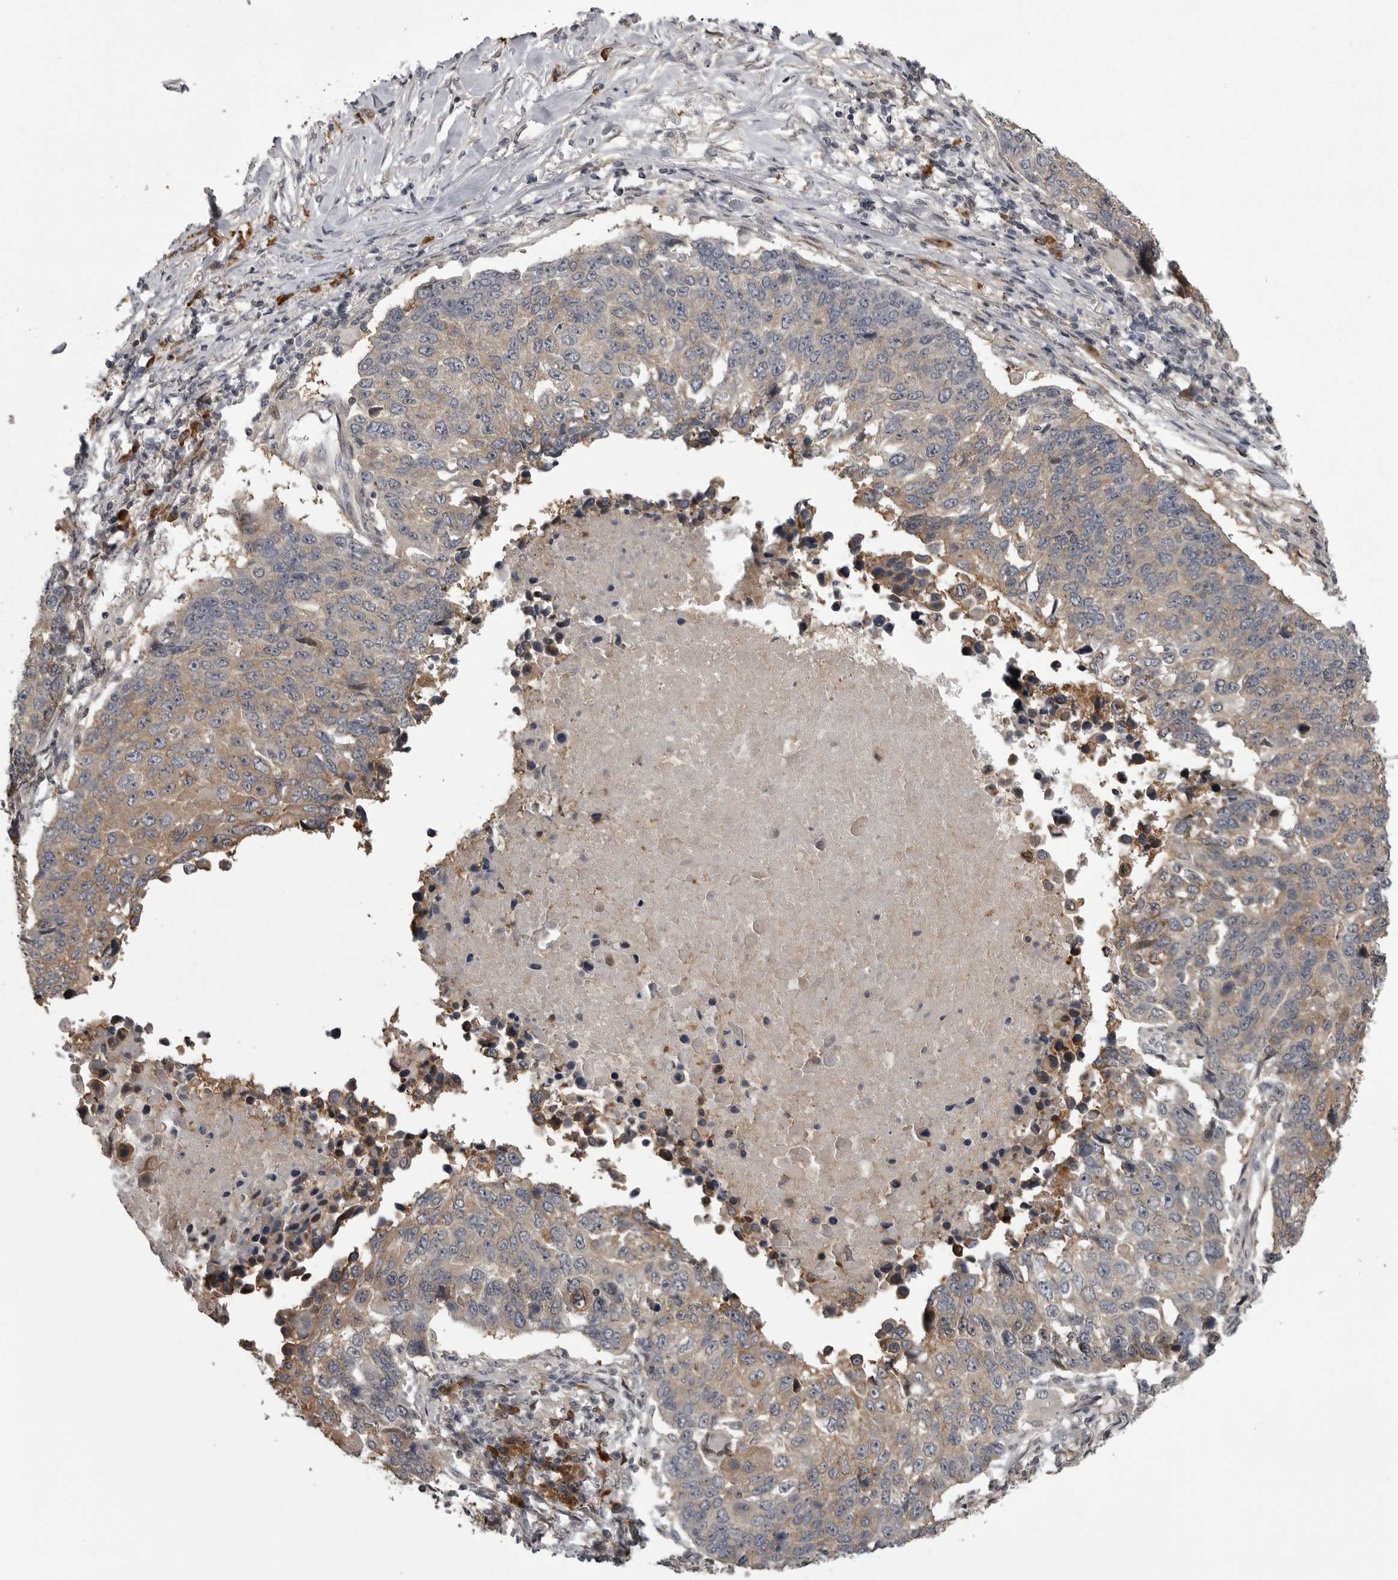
{"staining": {"intensity": "moderate", "quantity": ">75%", "location": "cytoplasmic/membranous"}, "tissue": "lung cancer", "cell_type": "Tumor cells", "image_type": "cancer", "snomed": [{"axis": "morphology", "description": "Squamous cell carcinoma, NOS"}, {"axis": "topography", "description": "Lung"}], "caption": "Lung cancer (squamous cell carcinoma) stained with DAB IHC shows medium levels of moderate cytoplasmic/membranous positivity in about >75% of tumor cells.", "gene": "SNX16", "patient": {"sex": "male", "age": 66}}